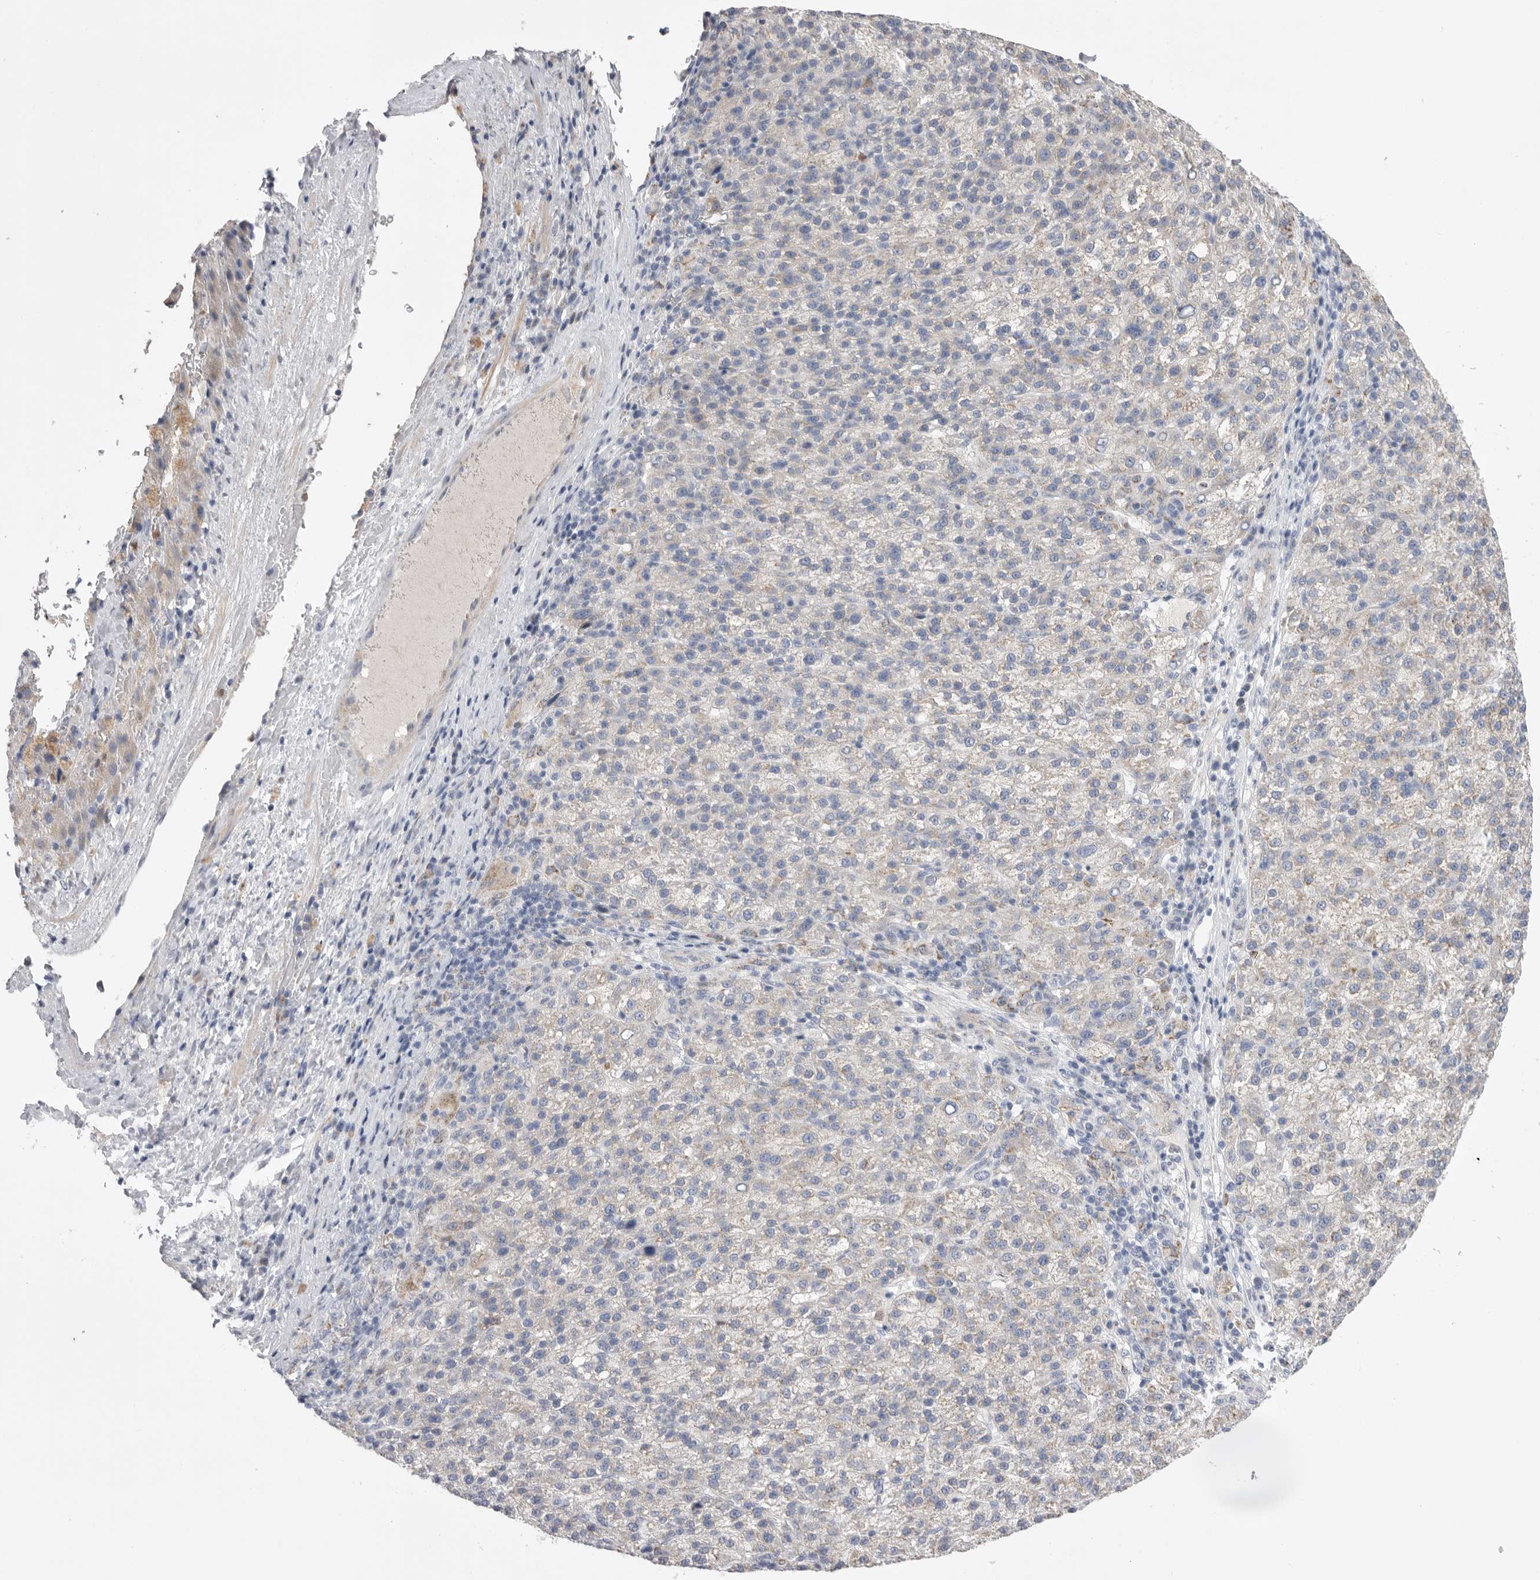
{"staining": {"intensity": "weak", "quantity": "<25%", "location": "cytoplasmic/membranous"}, "tissue": "liver cancer", "cell_type": "Tumor cells", "image_type": "cancer", "snomed": [{"axis": "morphology", "description": "Carcinoma, Hepatocellular, NOS"}, {"axis": "topography", "description": "Liver"}], "caption": "DAB (3,3'-diaminobenzidine) immunohistochemical staining of human liver cancer (hepatocellular carcinoma) shows no significant positivity in tumor cells.", "gene": "CCDC126", "patient": {"sex": "female", "age": 58}}